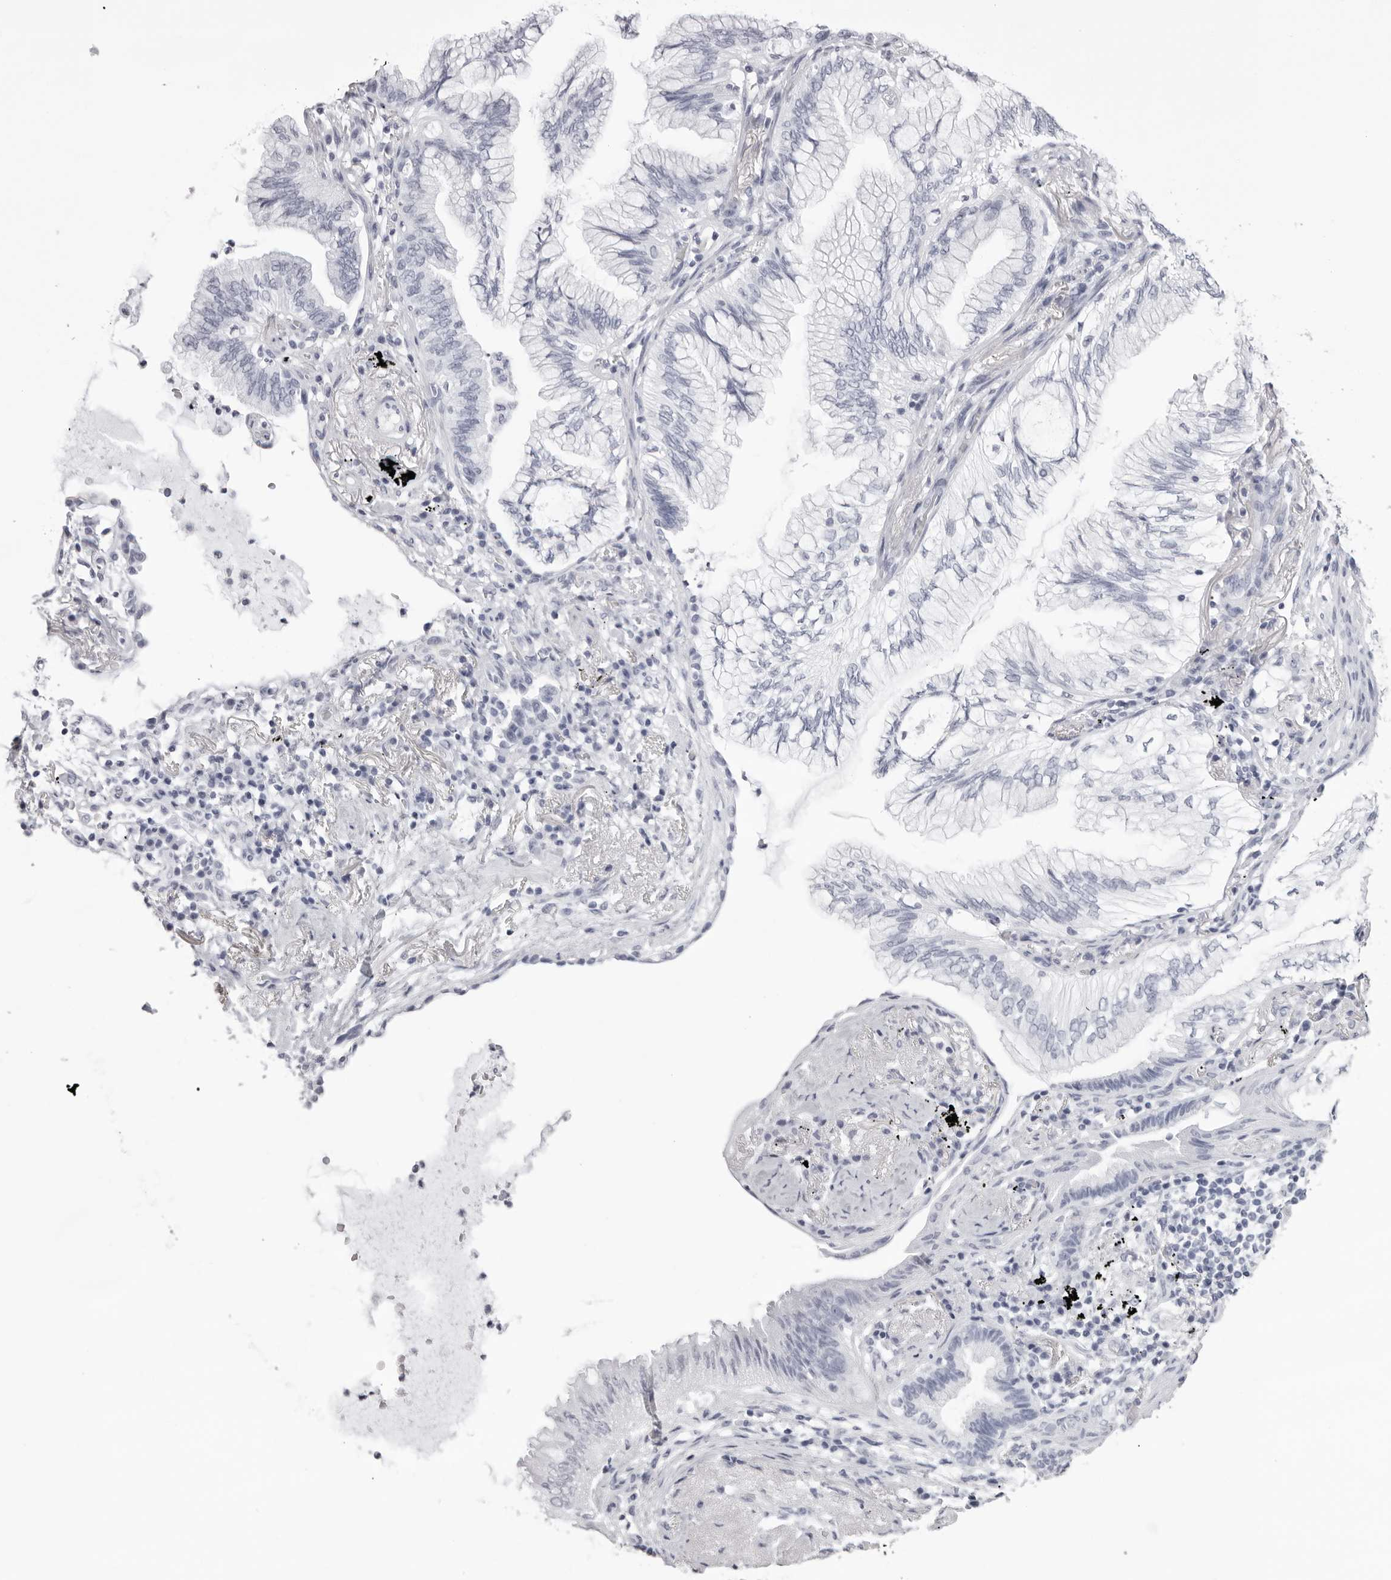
{"staining": {"intensity": "negative", "quantity": "none", "location": "none"}, "tissue": "lung cancer", "cell_type": "Tumor cells", "image_type": "cancer", "snomed": [{"axis": "morphology", "description": "Adenocarcinoma, NOS"}, {"axis": "topography", "description": "Lung"}], "caption": "Tumor cells are negative for brown protein staining in lung adenocarcinoma. (Stains: DAB (3,3'-diaminobenzidine) immunohistochemistry (IHC) with hematoxylin counter stain, Microscopy: brightfield microscopy at high magnification).", "gene": "RHO", "patient": {"sex": "female", "age": 70}}